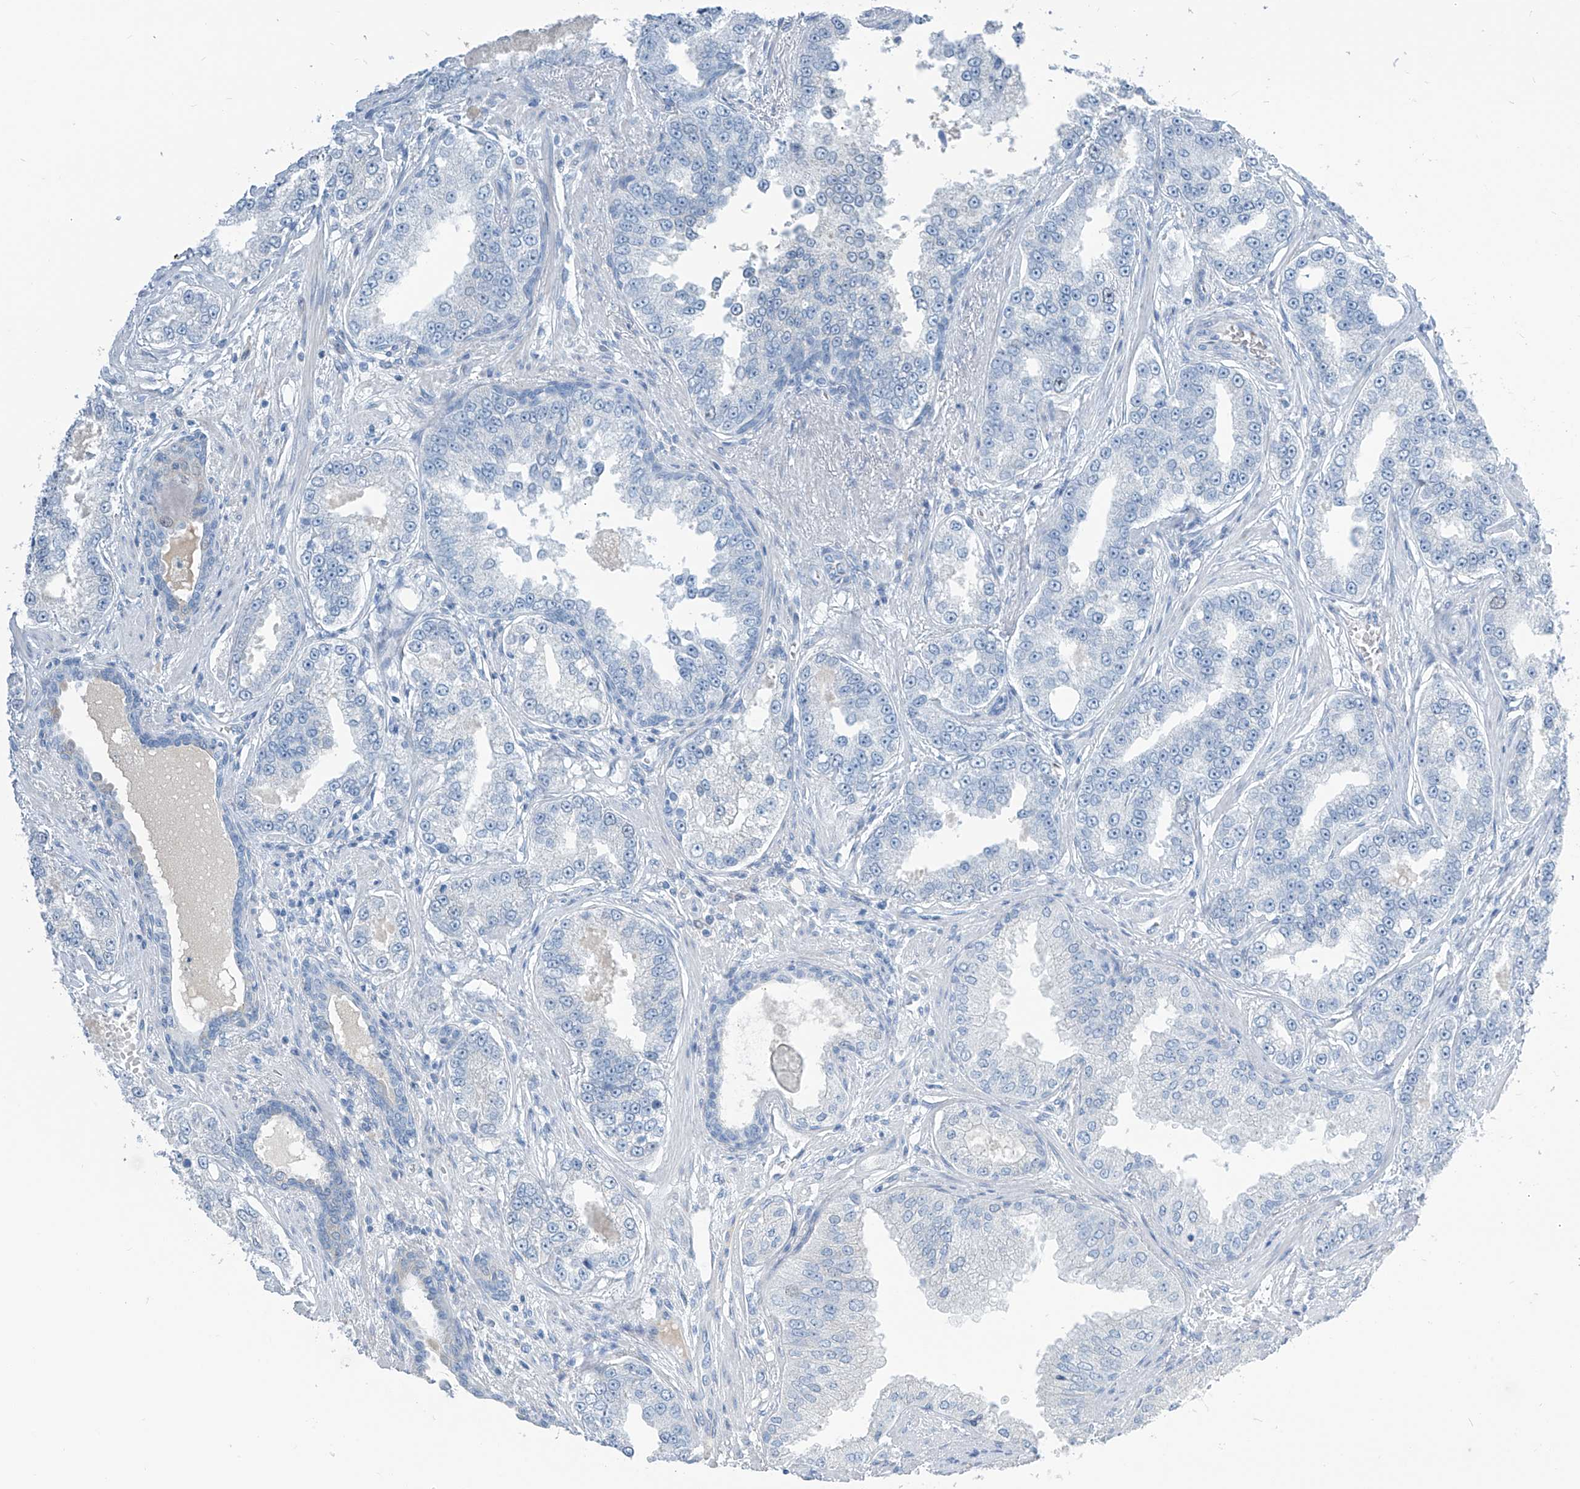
{"staining": {"intensity": "negative", "quantity": "none", "location": "none"}, "tissue": "prostate cancer", "cell_type": "Tumor cells", "image_type": "cancer", "snomed": [{"axis": "morphology", "description": "Normal tissue, NOS"}, {"axis": "morphology", "description": "Adenocarcinoma, High grade"}, {"axis": "topography", "description": "Prostate"}], "caption": "Human prostate cancer (adenocarcinoma (high-grade)) stained for a protein using immunohistochemistry displays no expression in tumor cells.", "gene": "SGO2", "patient": {"sex": "male", "age": 83}}